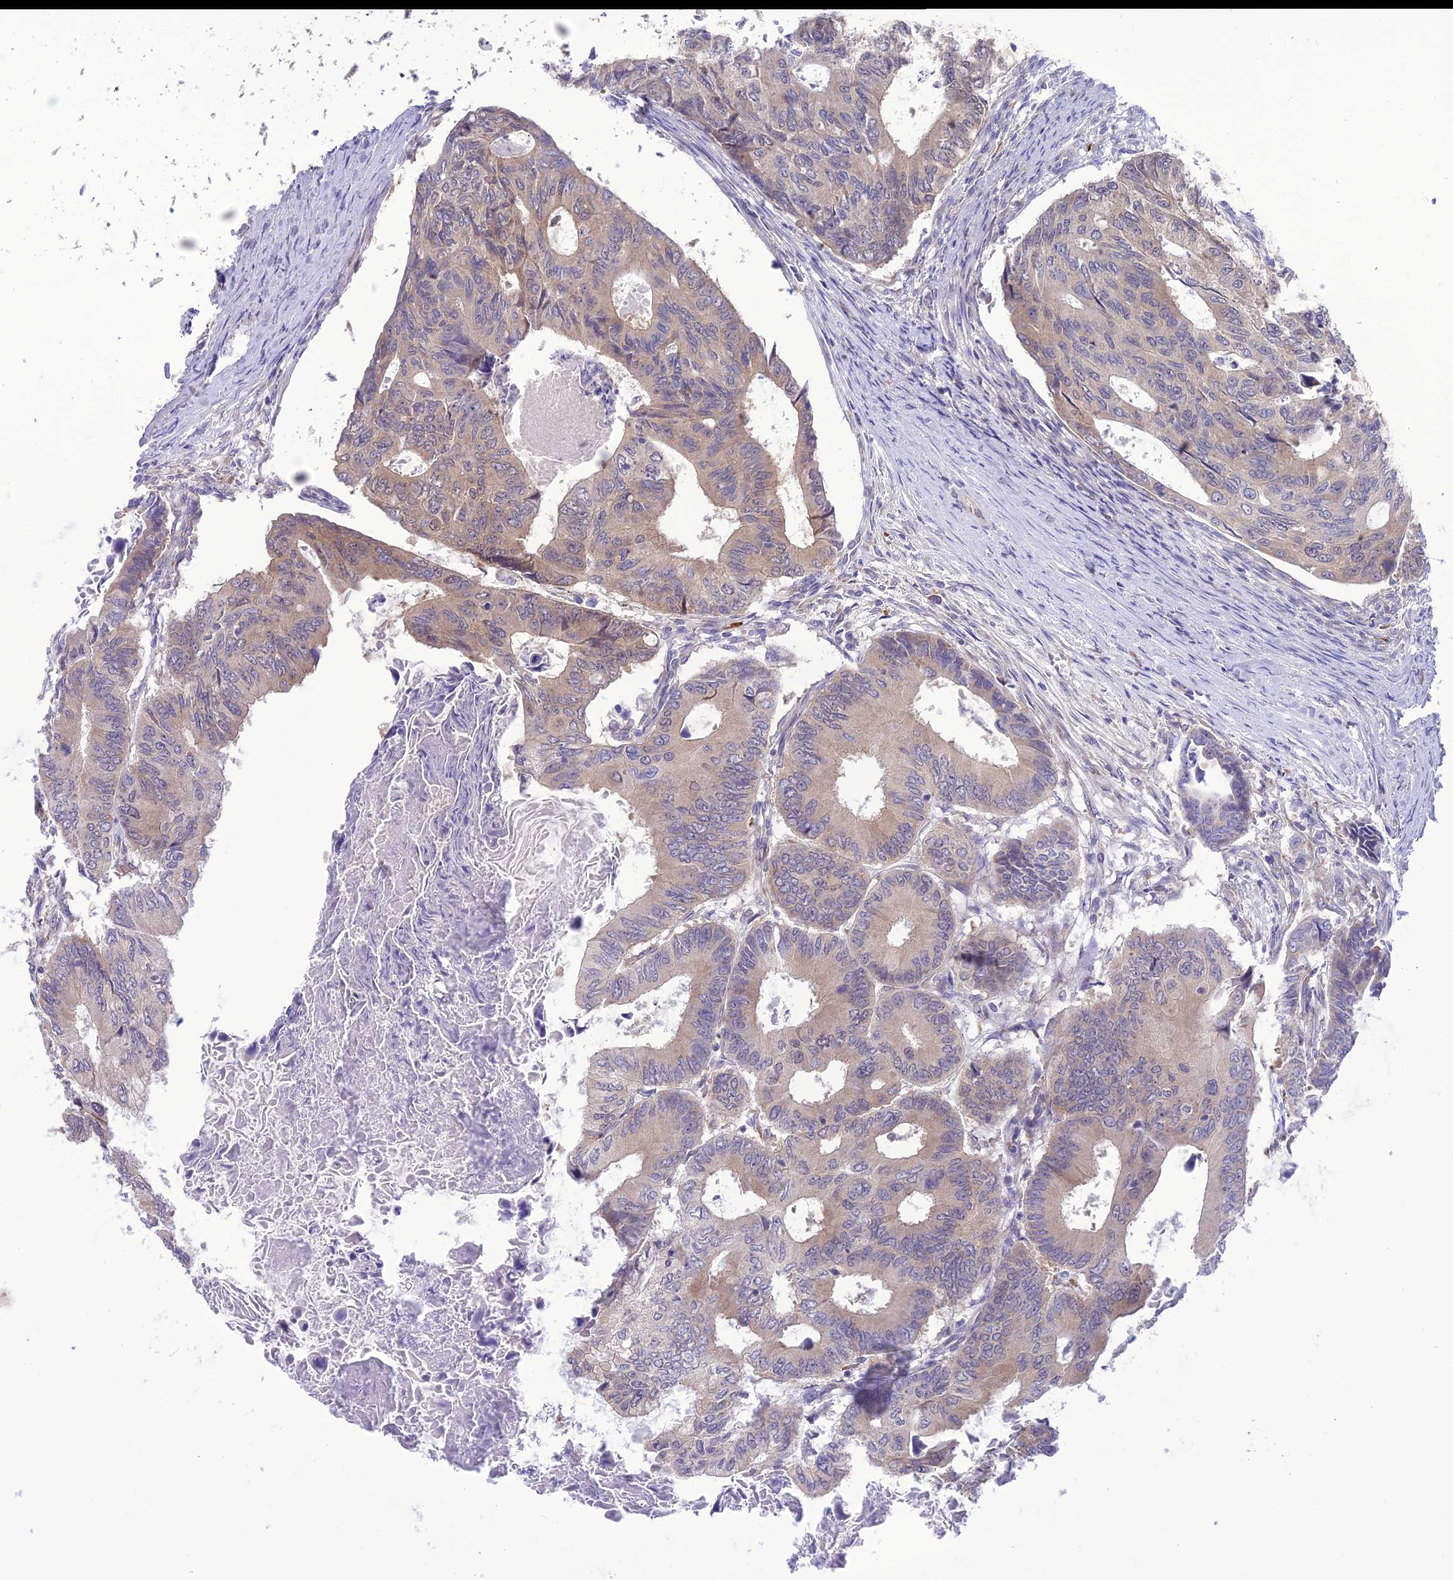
{"staining": {"intensity": "weak", "quantity": "25%-75%", "location": "cytoplasmic/membranous"}, "tissue": "colorectal cancer", "cell_type": "Tumor cells", "image_type": "cancer", "snomed": [{"axis": "morphology", "description": "Adenocarcinoma, NOS"}, {"axis": "topography", "description": "Colon"}], "caption": "Immunohistochemistry (IHC) micrograph of neoplastic tissue: human colorectal cancer stained using immunohistochemistry reveals low levels of weak protein expression localized specifically in the cytoplasmic/membranous of tumor cells, appearing as a cytoplasmic/membranous brown color.", "gene": "RNF126", "patient": {"sex": "male", "age": 85}}